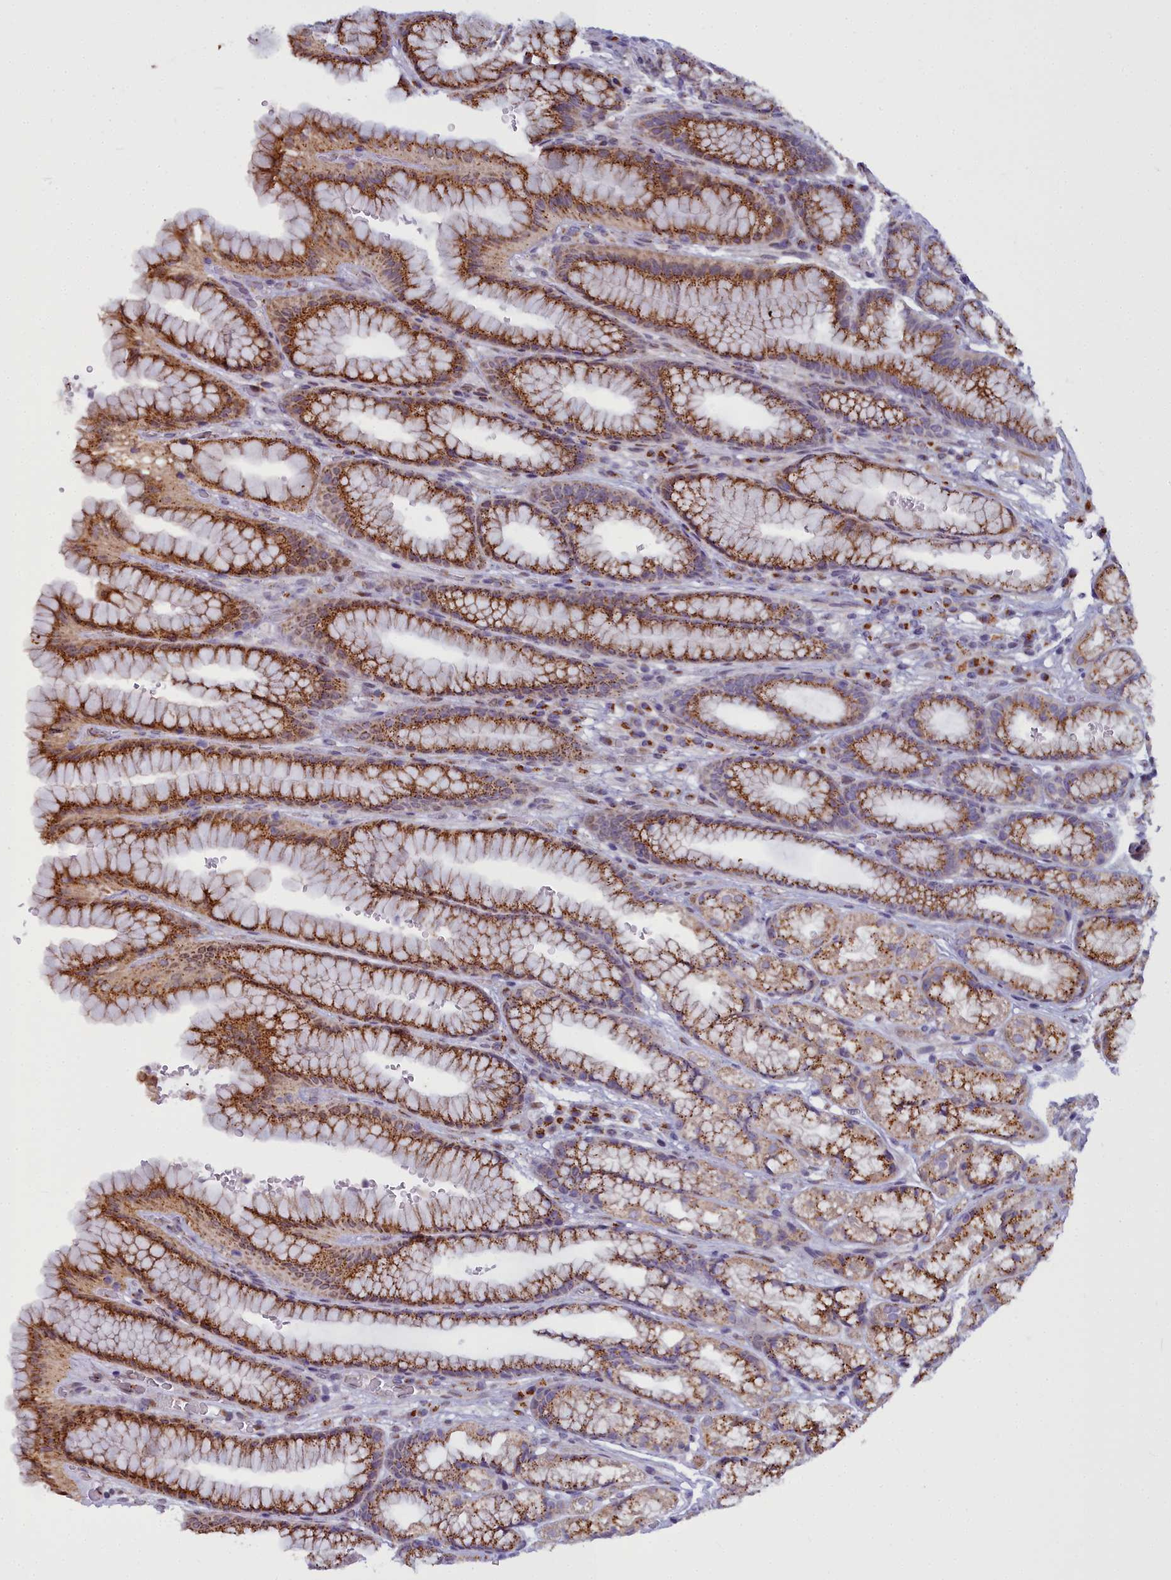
{"staining": {"intensity": "moderate", "quantity": ">75%", "location": "cytoplasmic/membranous"}, "tissue": "stomach", "cell_type": "Glandular cells", "image_type": "normal", "snomed": [{"axis": "morphology", "description": "Normal tissue, NOS"}, {"axis": "morphology", "description": "Adenocarcinoma, NOS"}, {"axis": "topography", "description": "Stomach"}], "caption": "DAB (3,3'-diaminobenzidine) immunohistochemical staining of unremarkable stomach exhibits moderate cytoplasmic/membranous protein positivity in approximately >75% of glandular cells.", "gene": "WDPCP", "patient": {"sex": "male", "age": 57}}